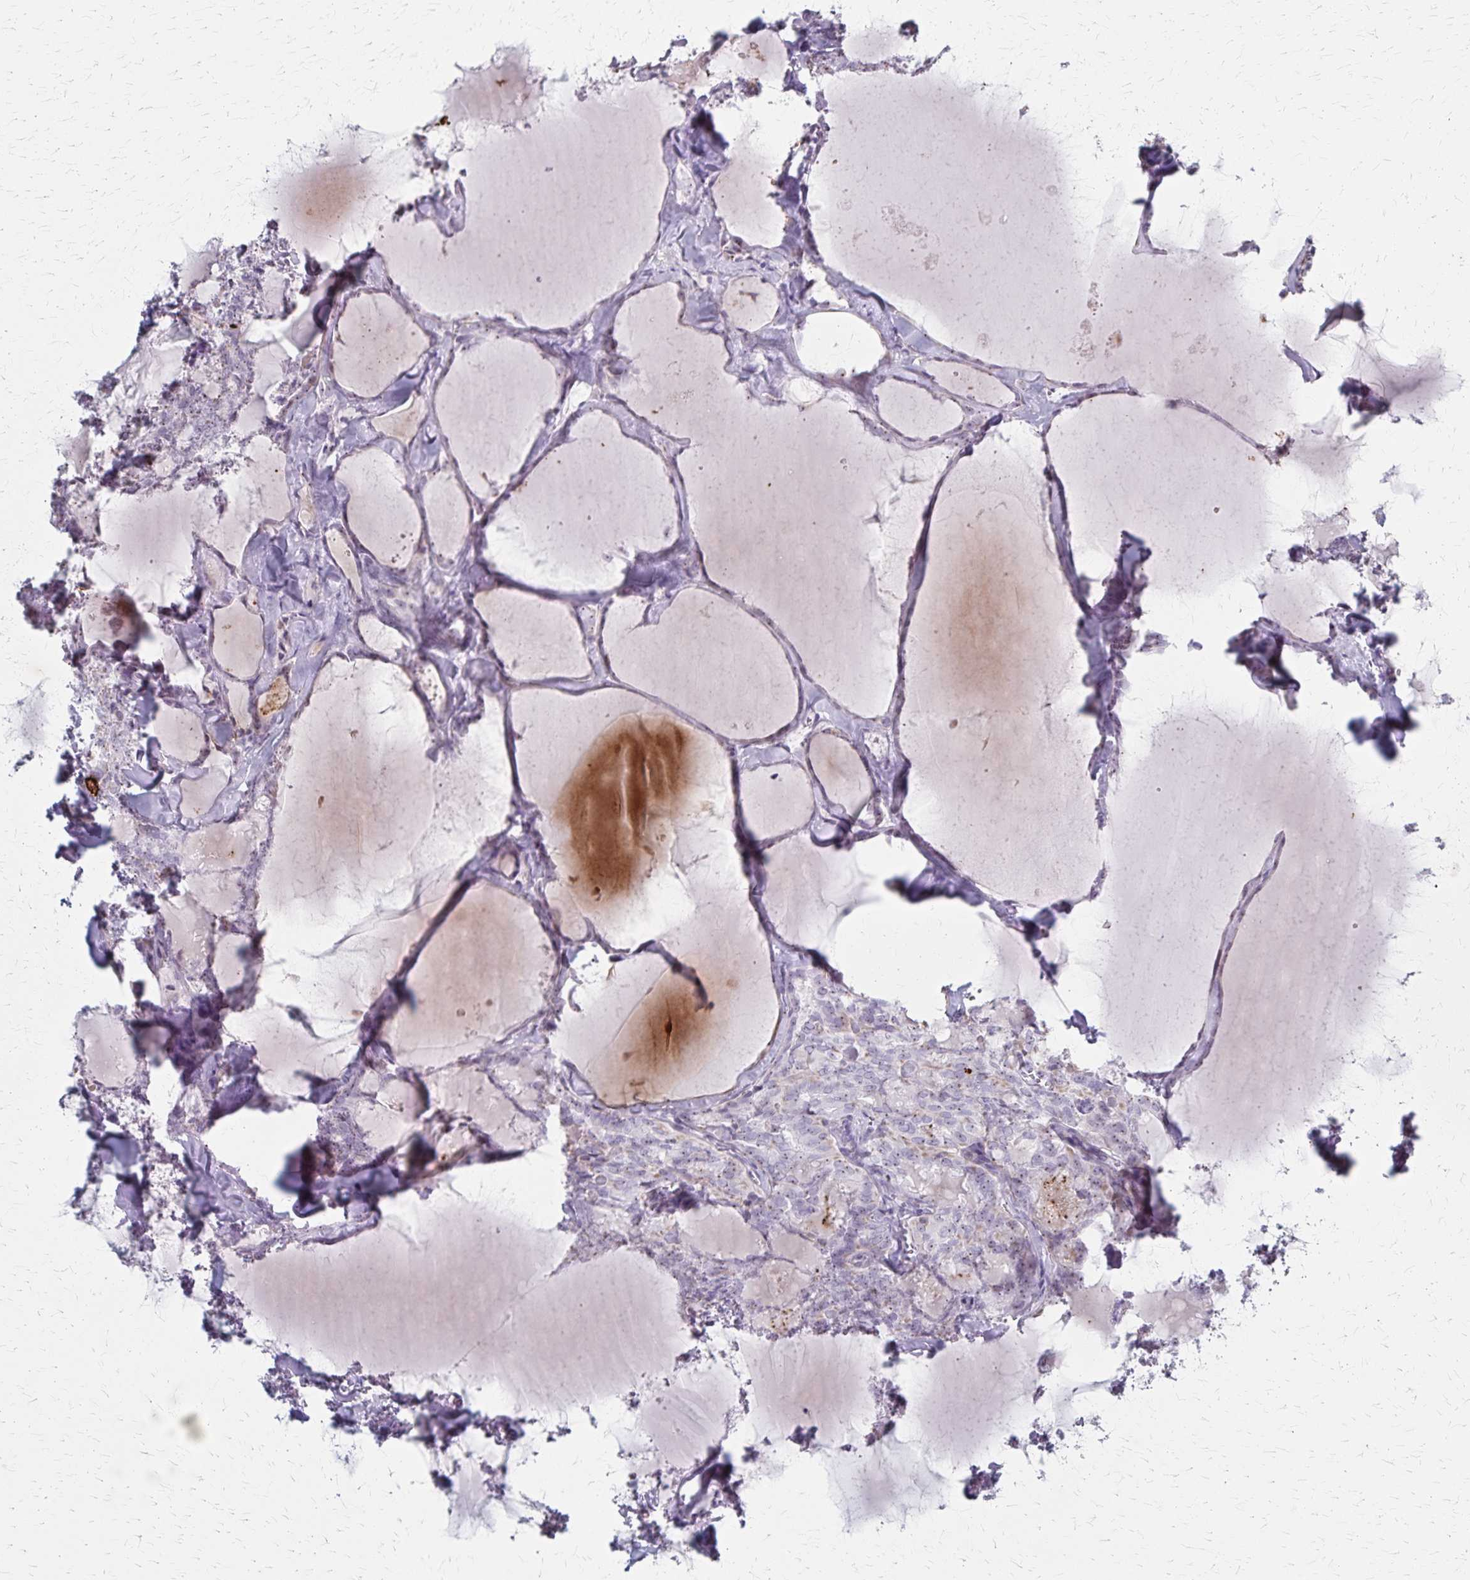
{"staining": {"intensity": "weak", "quantity": "25%-75%", "location": "nuclear"}, "tissue": "thyroid cancer", "cell_type": "Tumor cells", "image_type": "cancer", "snomed": [{"axis": "morphology", "description": "Papillary adenocarcinoma, NOS"}, {"axis": "topography", "description": "Thyroid gland"}], "caption": "DAB immunohistochemical staining of human thyroid cancer (papillary adenocarcinoma) displays weak nuclear protein expression in approximately 25%-75% of tumor cells.", "gene": "DLK2", "patient": {"sex": "male", "age": 30}}